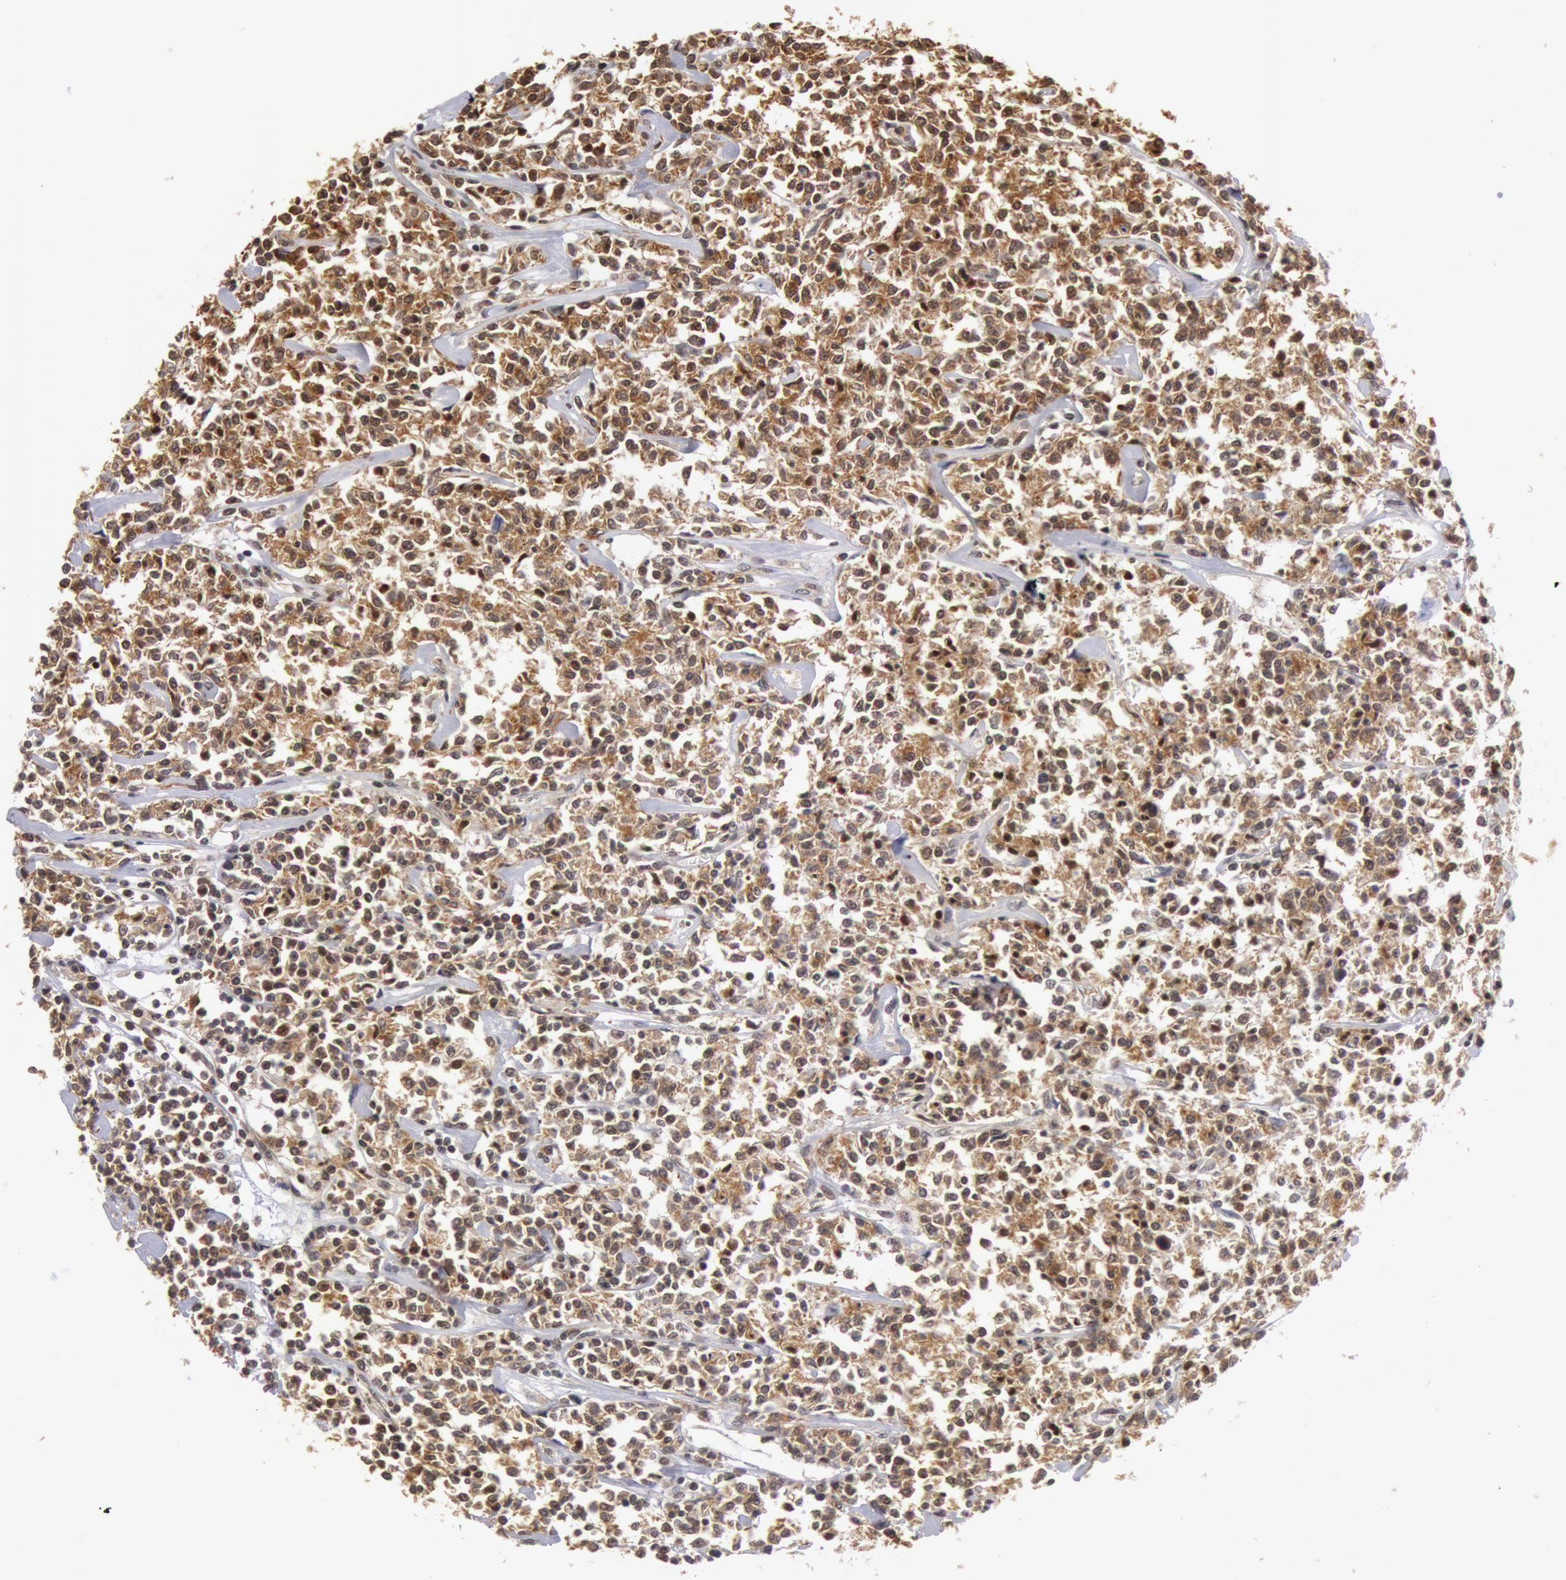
{"staining": {"intensity": "weak", "quantity": "25%-75%", "location": "cytoplasmic/membranous,nuclear"}, "tissue": "lymphoma", "cell_type": "Tumor cells", "image_type": "cancer", "snomed": [{"axis": "morphology", "description": "Malignant lymphoma, non-Hodgkin's type, Low grade"}, {"axis": "topography", "description": "Small intestine"}], "caption": "Malignant lymphoma, non-Hodgkin's type (low-grade) stained with a protein marker reveals weak staining in tumor cells.", "gene": "ZNF350", "patient": {"sex": "female", "age": 59}}